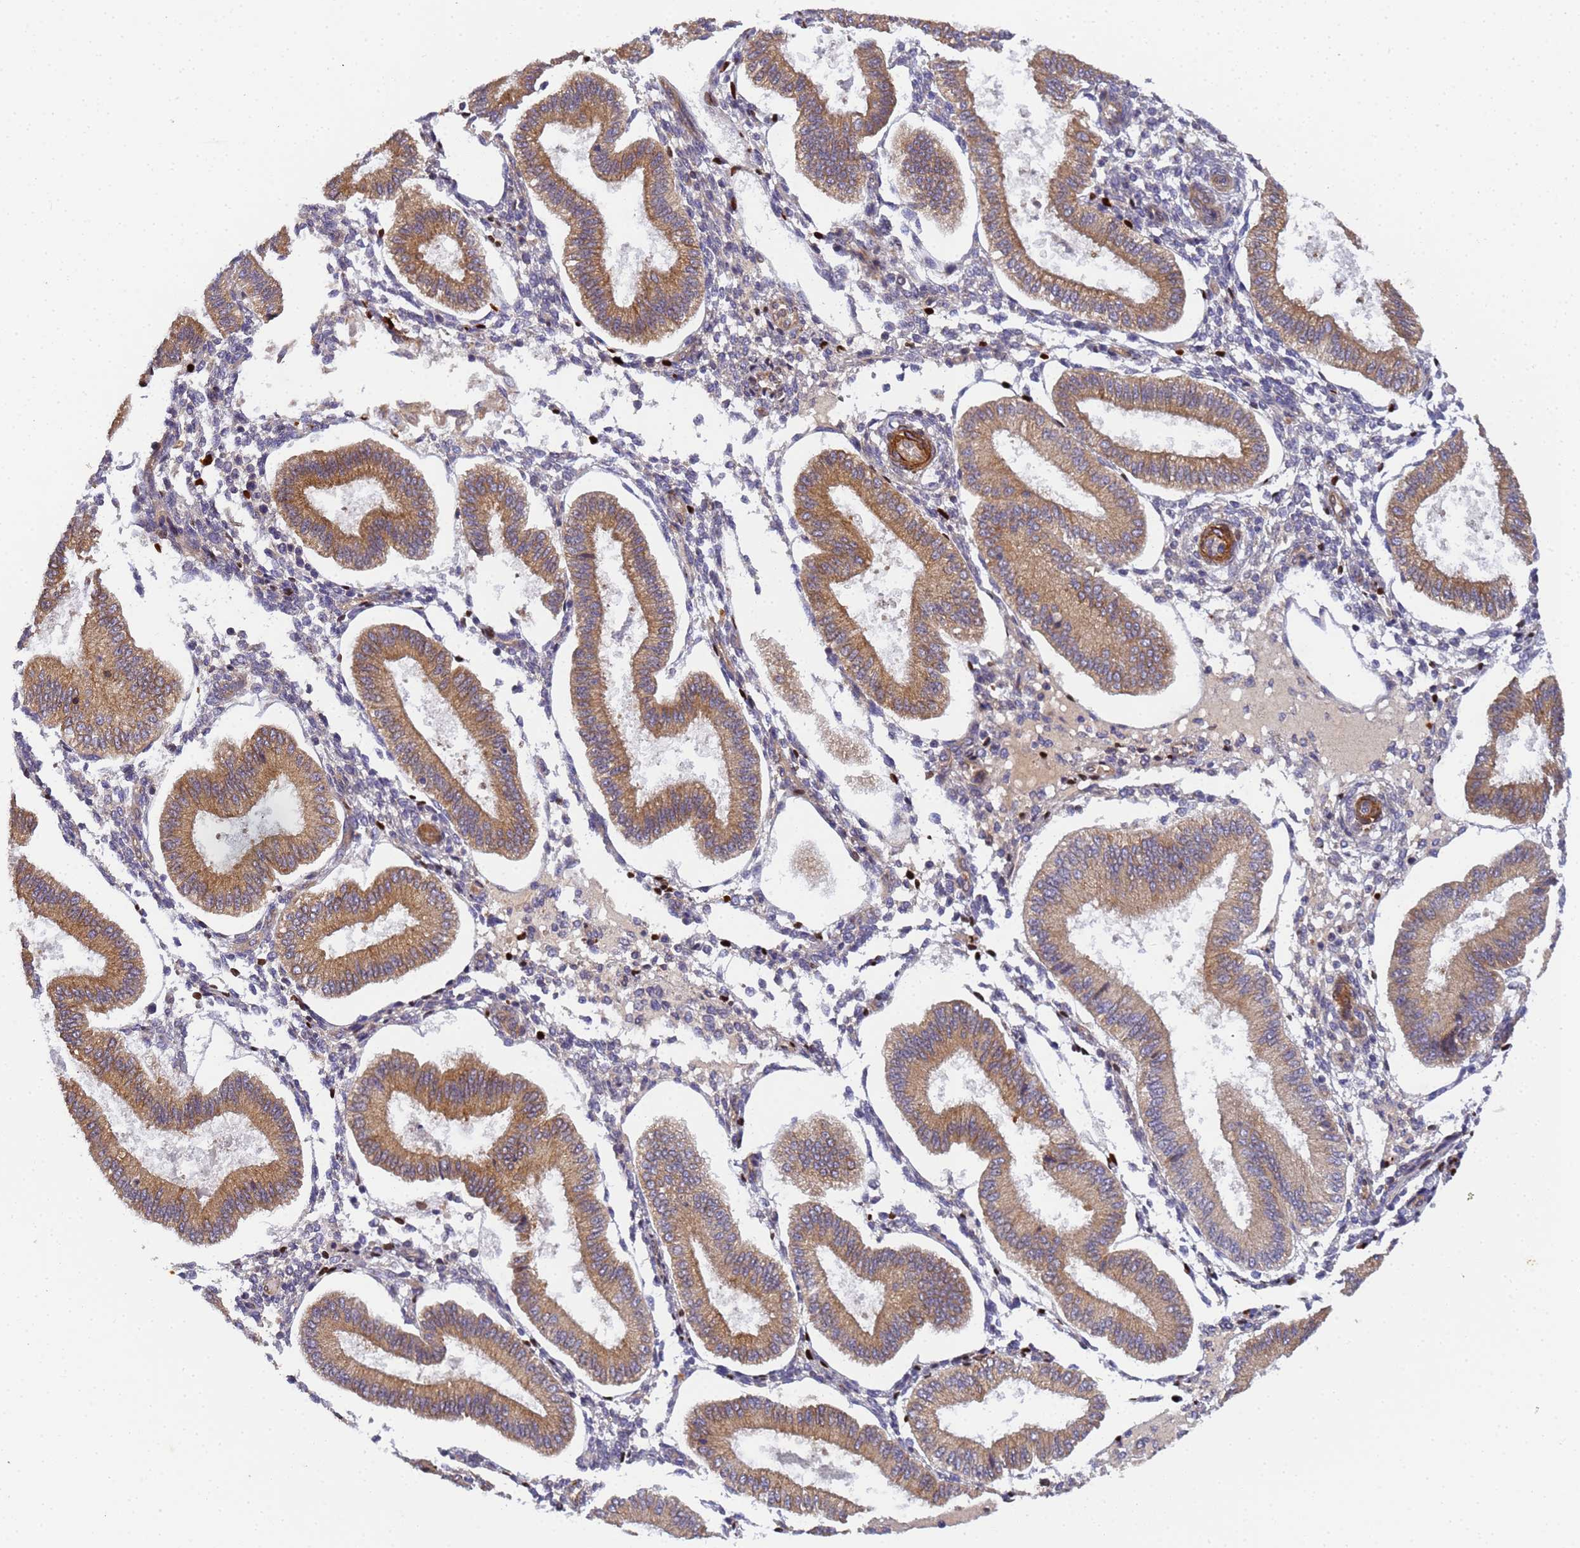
{"staining": {"intensity": "negative", "quantity": "none", "location": "none"}, "tissue": "endometrium", "cell_type": "Cells in endometrial stroma", "image_type": "normal", "snomed": [{"axis": "morphology", "description": "Normal tissue, NOS"}, {"axis": "topography", "description": "Endometrium"}], "caption": "The micrograph displays no staining of cells in endometrial stroma in benign endometrium.", "gene": "RALGAPA2", "patient": {"sex": "female", "age": 39}}